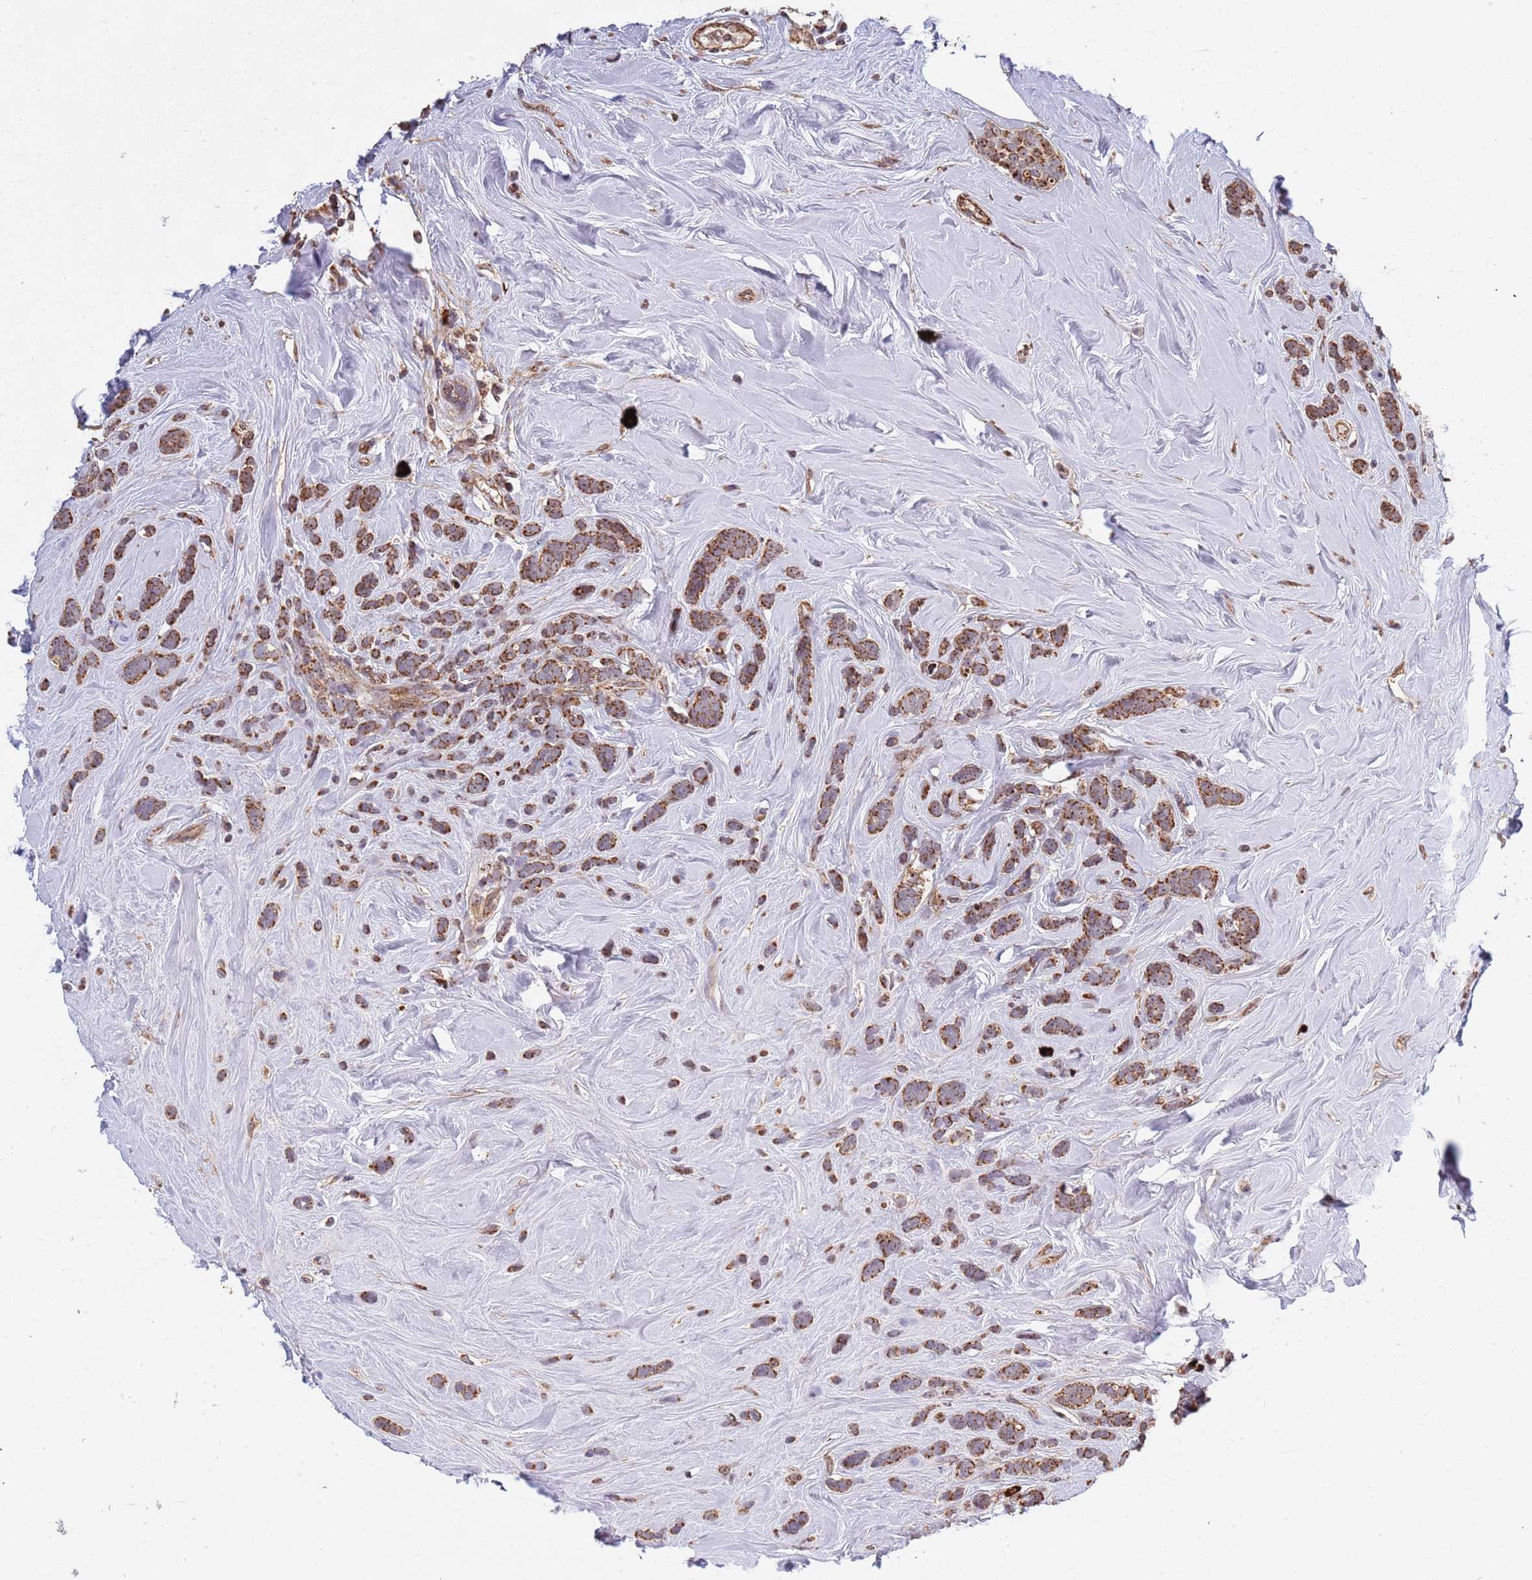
{"staining": {"intensity": "moderate", "quantity": ">75%", "location": "cytoplasmic/membranous"}, "tissue": "breast cancer", "cell_type": "Tumor cells", "image_type": "cancer", "snomed": [{"axis": "morphology", "description": "Lobular carcinoma"}, {"axis": "topography", "description": "Breast"}], "caption": "Breast cancer (lobular carcinoma) stained with DAB (3,3'-diaminobenzidine) immunohistochemistry (IHC) exhibits medium levels of moderate cytoplasmic/membranous positivity in about >75% of tumor cells.", "gene": "DCHS1", "patient": {"sex": "female", "age": 58}}